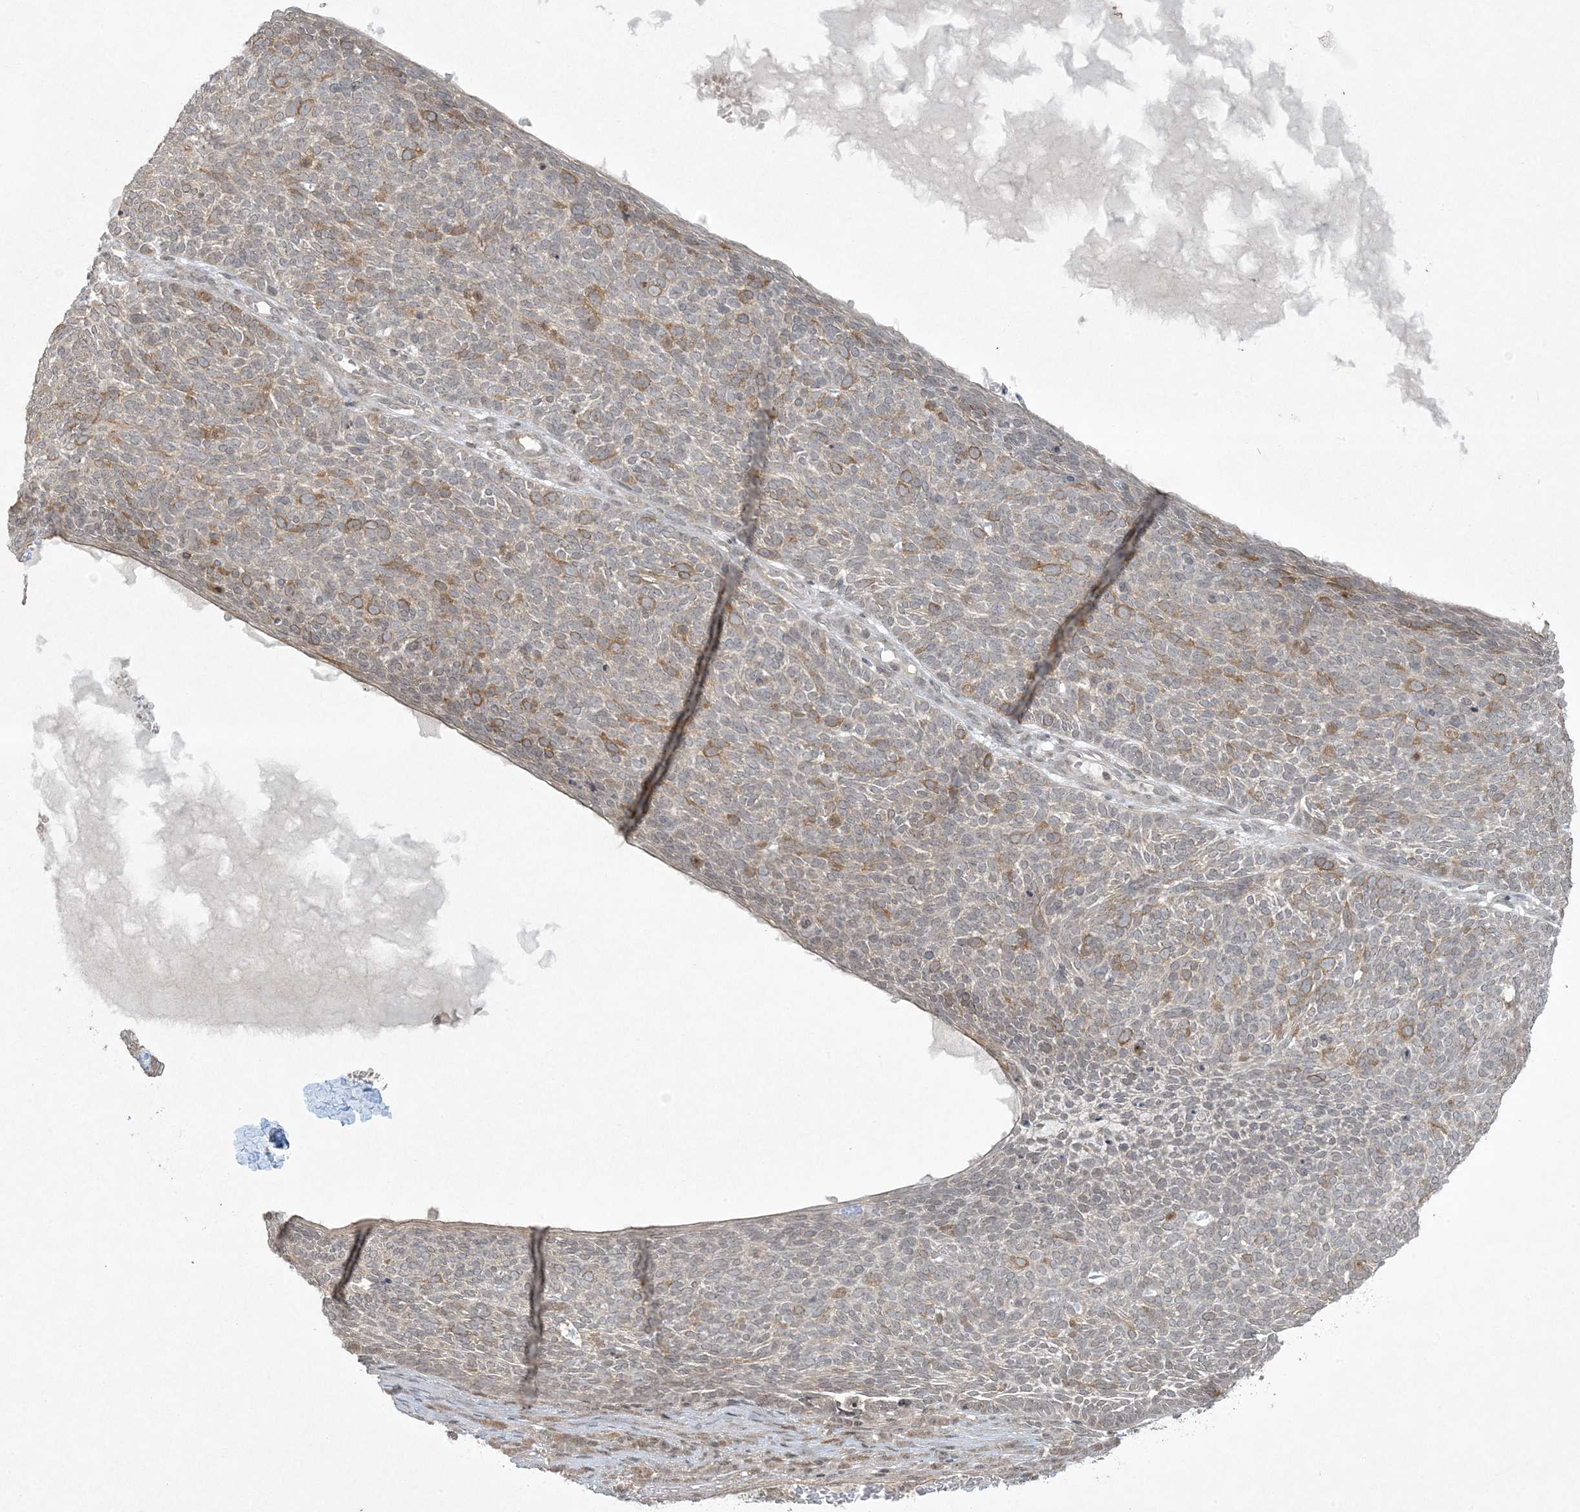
{"staining": {"intensity": "moderate", "quantity": "<25%", "location": "cytoplasmic/membranous"}, "tissue": "skin cancer", "cell_type": "Tumor cells", "image_type": "cancer", "snomed": [{"axis": "morphology", "description": "Squamous cell carcinoma, NOS"}, {"axis": "topography", "description": "Skin"}], "caption": "There is low levels of moderate cytoplasmic/membranous positivity in tumor cells of skin cancer, as demonstrated by immunohistochemical staining (brown color).", "gene": "ZNF263", "patient": {"sex": "female", "age": 90}}